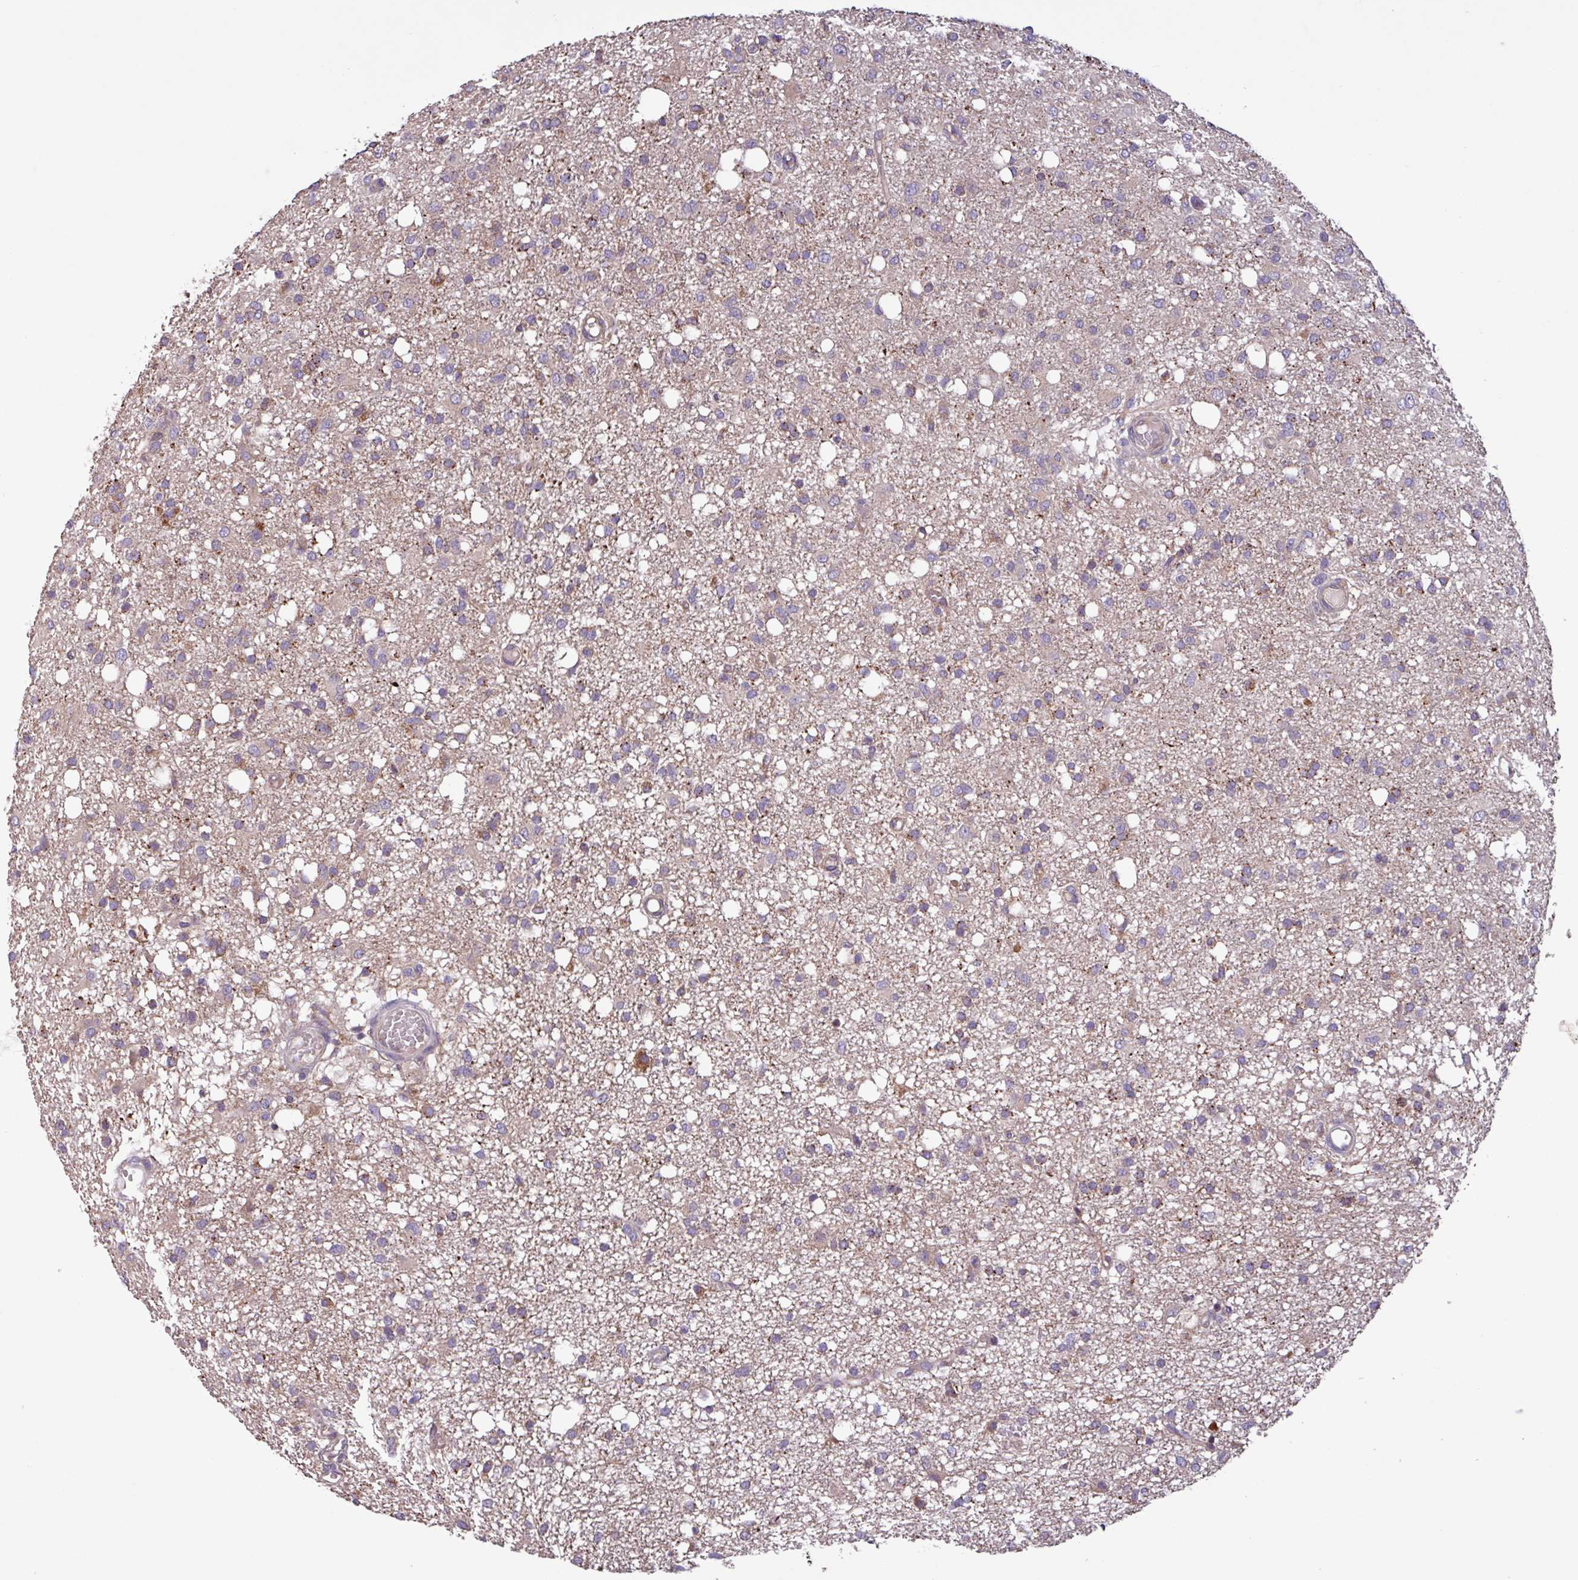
{"staining": {"intensity": "weak", "quantity": ">75%", "location": "cytoplasmic/membranous"}, "tissue": "glioma", "cell_type": "Tumor cells", "image_type": "cancer", "snomed": [{"axis": "morphology", "description": "Glioma, malignant, High grade"}, {"axis": "topography", "description": "Brain"}], "caption": "Malignant high-grade glioma stained with IHC displays weak cytoplasmic/membranous positivity in approximately >75% of tumor cells.", "gene": "PTPRQ", "patient": {"sex": "female", "age": 59}}